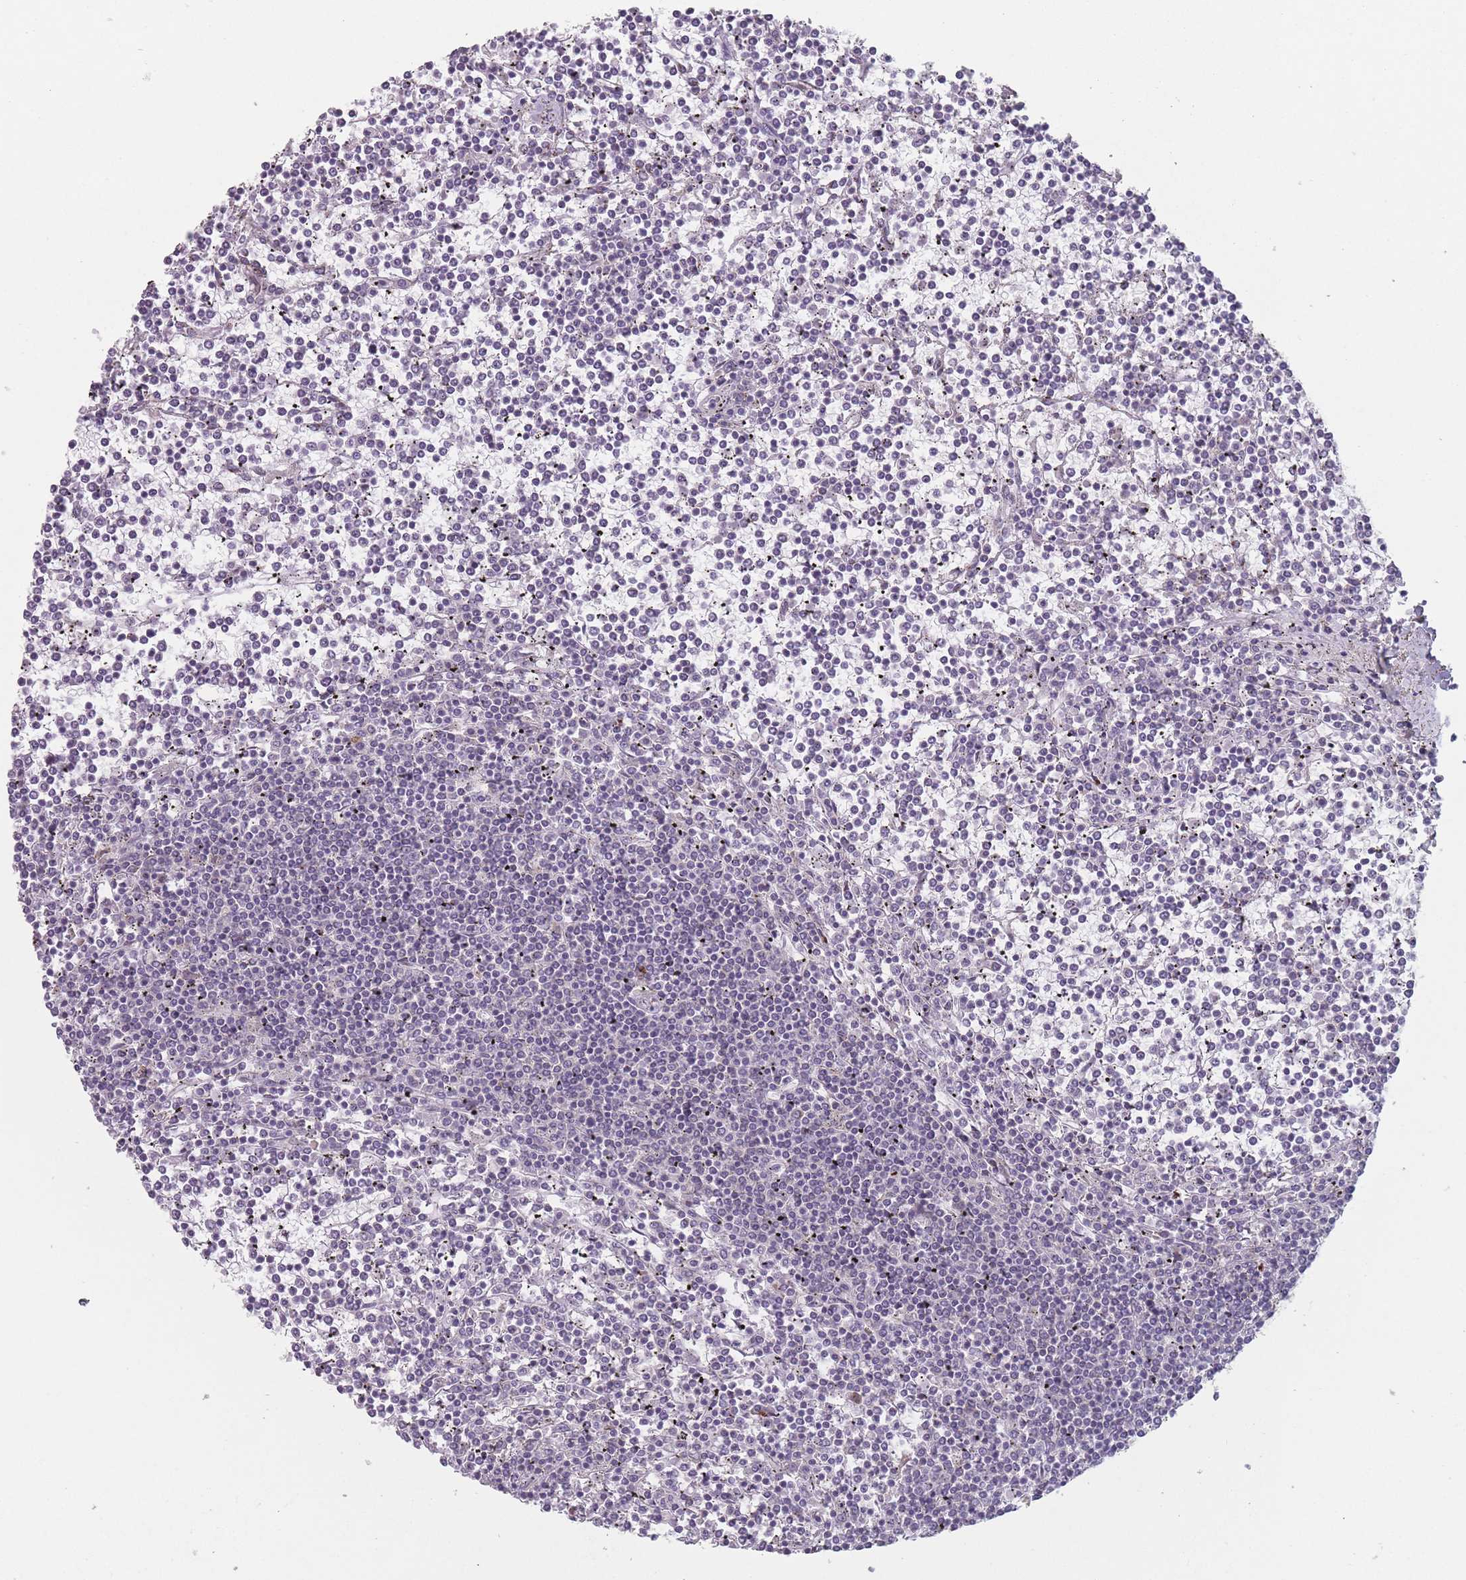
{"staining": {"intensity": "negative", "quantity": "none", "location": "none"}, "tissue": "lymphoma", "cell_type": "Tumor cells", "image_type": "cancer", "snomed": [{"axis": "morphology", "description": "Malignant lymphoma, non-Hodgkin's type, Low grade"}, {"axis": "topography", "description": "Spleen"}], "caption": "Immunohistochemistry micrograph of low-grade malignant lymphoma, non-Hodgkin's type stained for a protein (brown), which reveals no positivity in tumor cells.", "gene": "AKAIN1", "patient": {"sex": "female", "age": 19}}